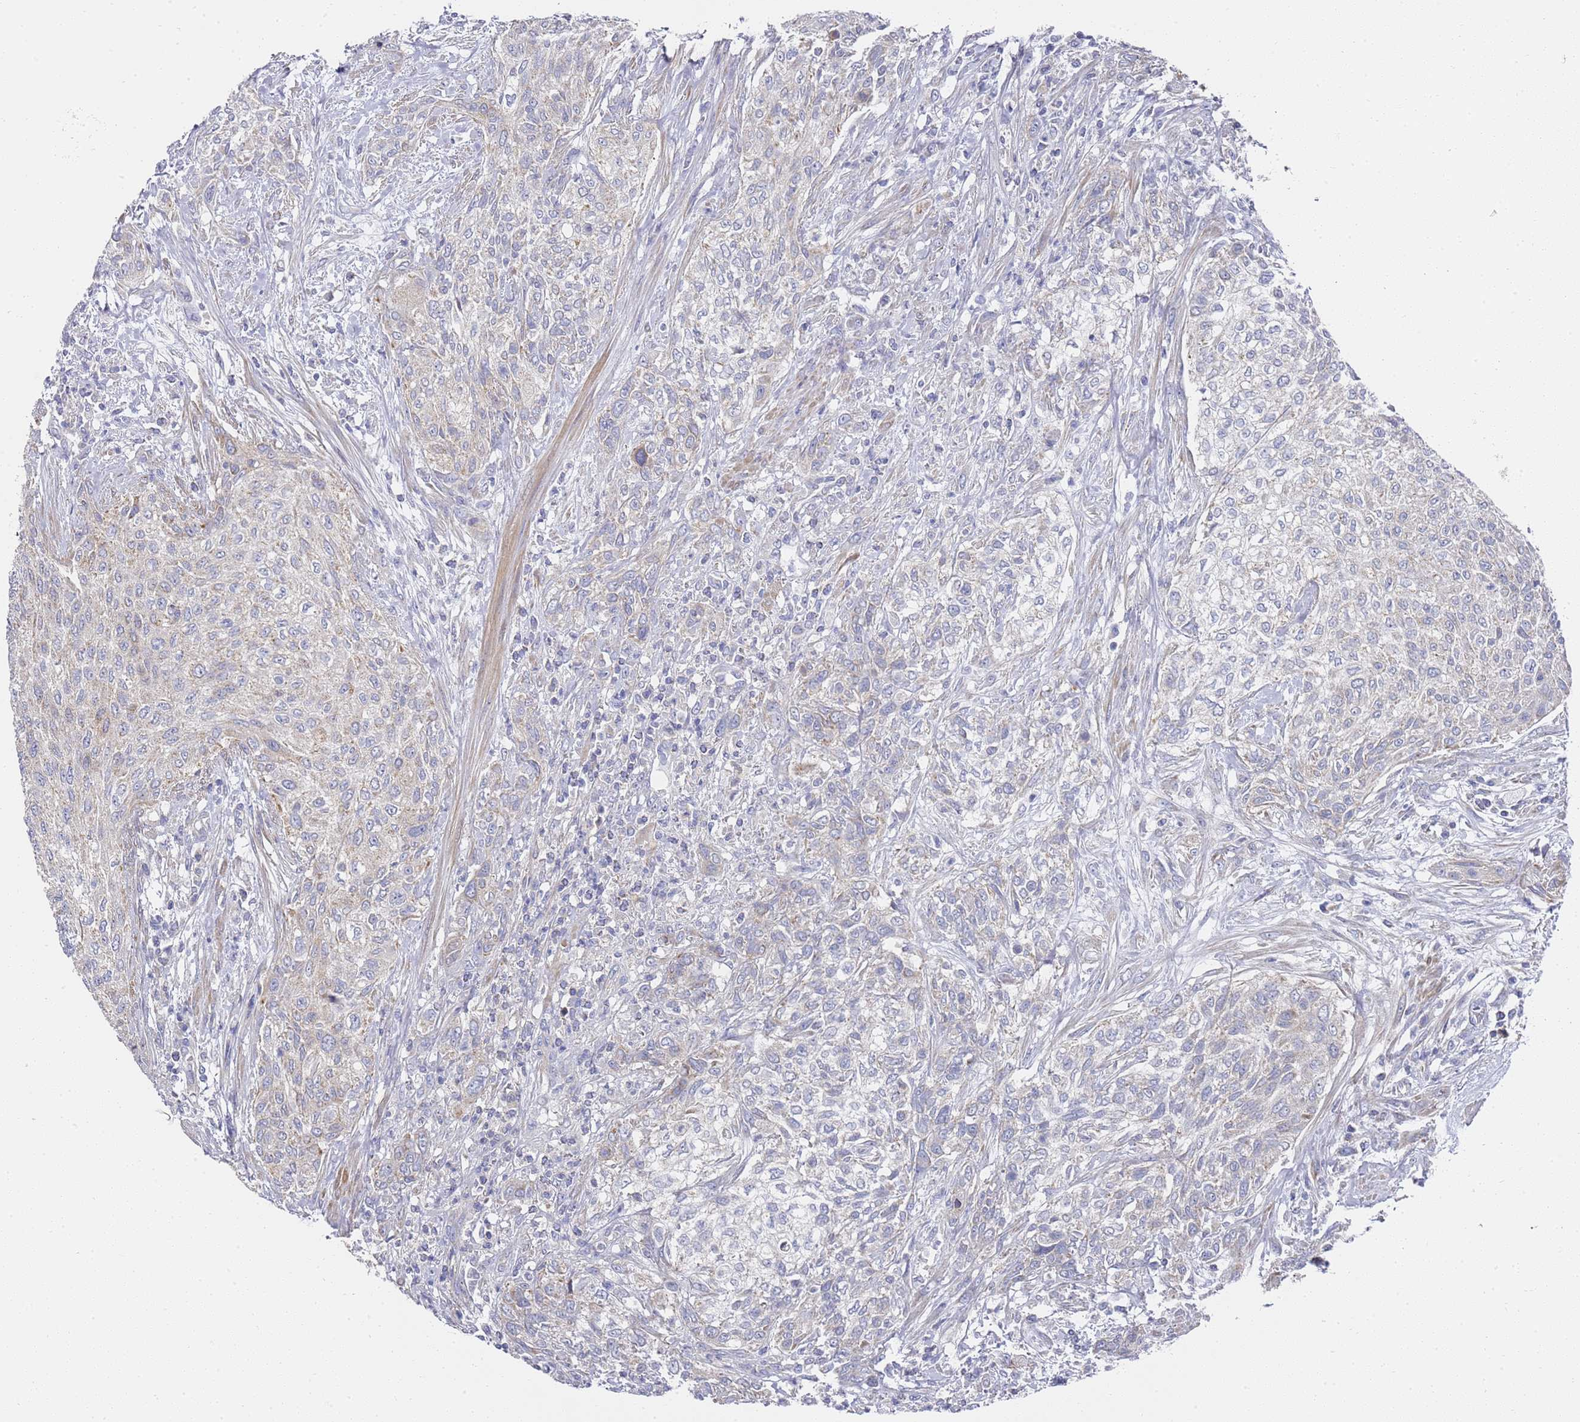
{"staining": {"intensity": "negative", "quantity": "none", "location": "none"}, "tissue": "urothelial cancer", "cell_type": "Tumor cells", "image_type": "cancer", "snomed": [{"axis": "morphology", "description": "Normal tissue, NOS"}, {"axis": "morphology", "description": "Urothelial carcinoma, NOS"}, {"axis": "topography", "description": "Urinary bladder"}, {"axis": "topography", "description": "Peripheral nerve tissue"}], "caption": "The photomicrograph reveals no significant staining in tumor cells of transitional cell carcinoma. (Stains: DAB immunohistochemistry with hematoxylin counter stain, Microscopy: brightfield microscopy at high magnification).", "gene": "SCAPER", "patient": {"sex": "male", "age": 35}}